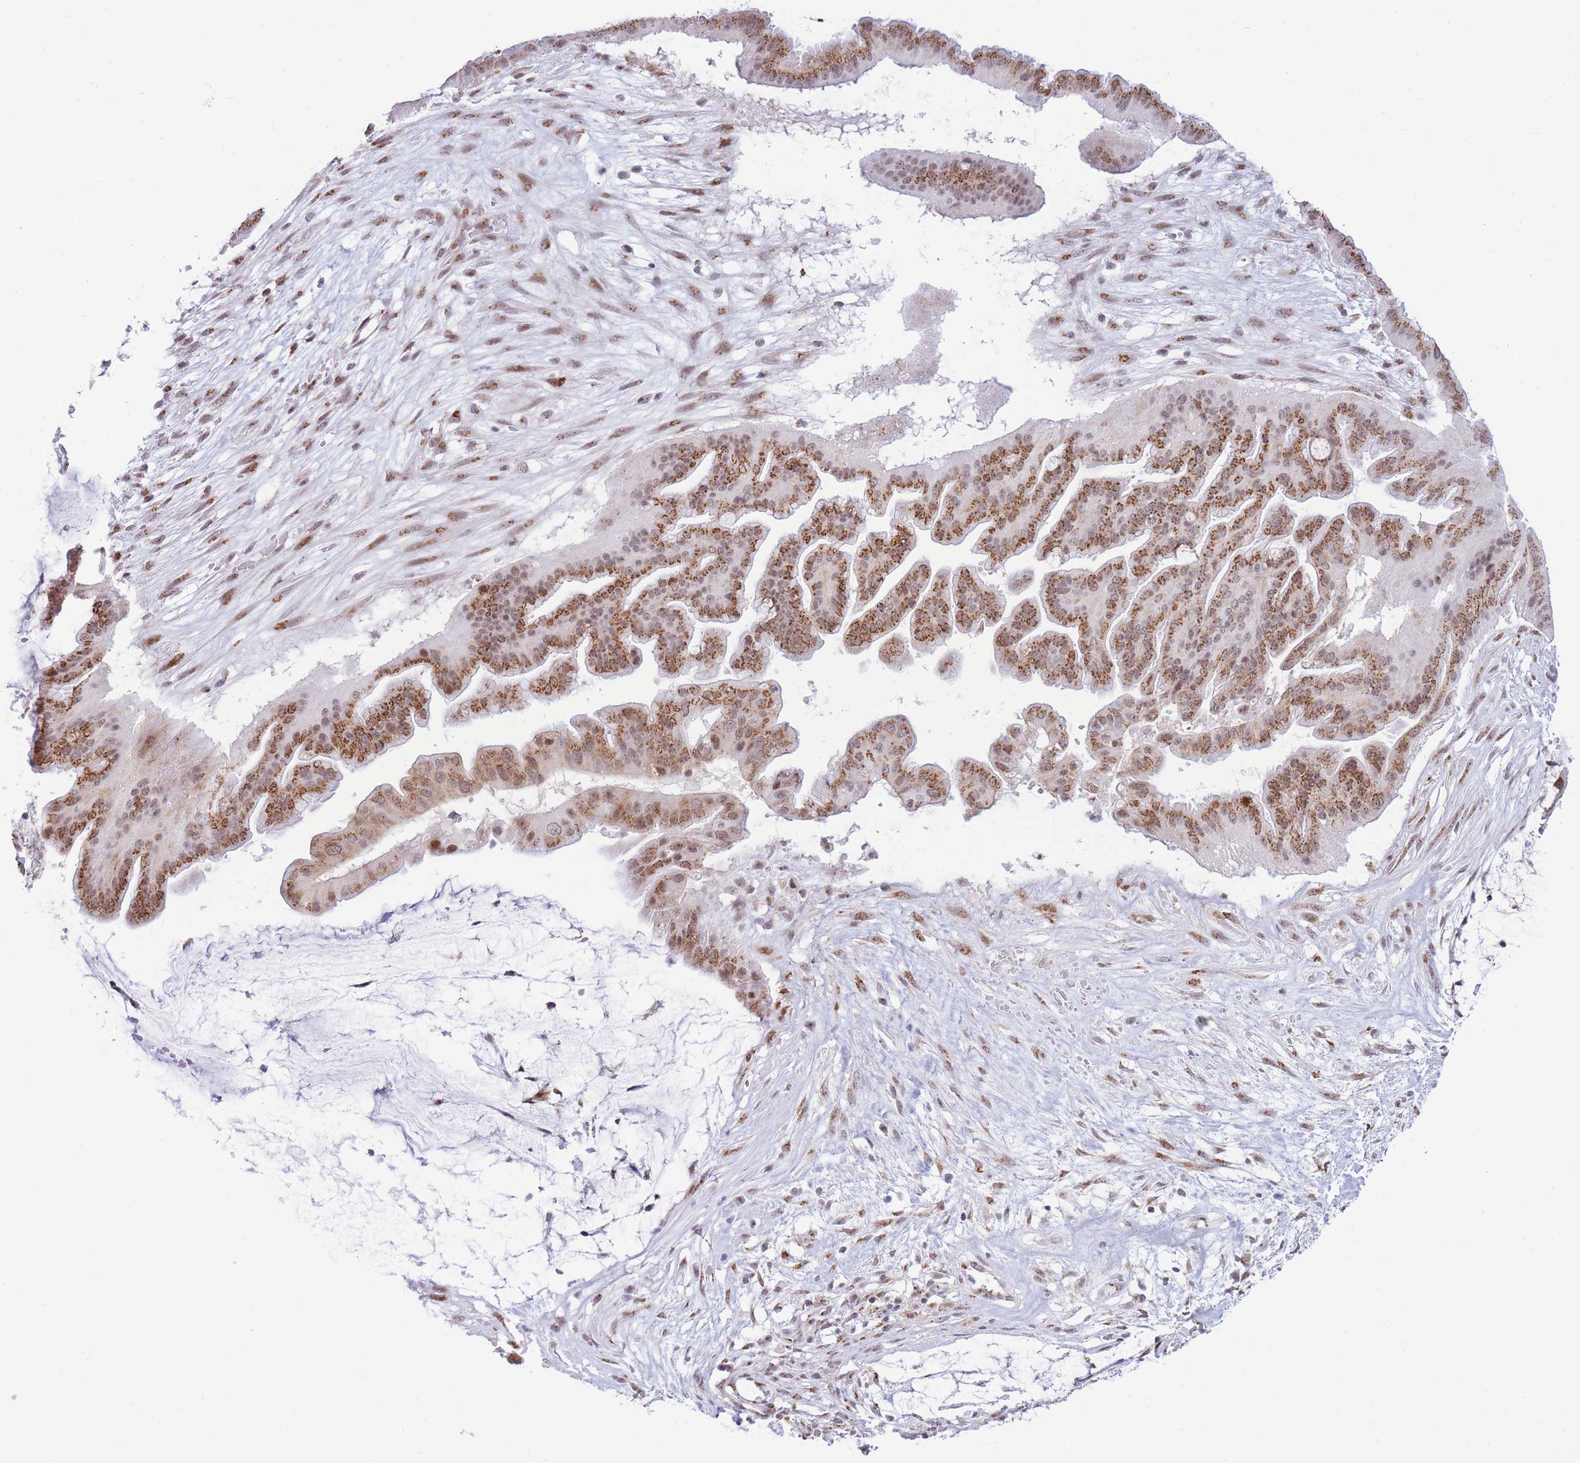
{"staining": {"intensity": "moderate", "quantity": ">75%", "location": "cytoplasmic/membranous,nuclear"}, "tissue": "ovarian cancer", "cell_type": "Tumor cells", "image_type": "cancer", "snomed": [{"axis": "morphology", "description": "Cystadenocarcinoma, mucinous, NOS"}, {"axis": "topography", "description": "Ovary"}], "caption": "DAB (3,3'-diaminobenzidine) immunohistochemical staining of ovarian mucinous cystadenocarcinoma displays moderate cytoplasmic/membranous and nuclear protein expression in approximately >75% of tumor cells. The protein is shown in brown color, while the nuclei are stained blue.", "gene": "INO80C", "patient": {"sex": "female", "age": 73}}